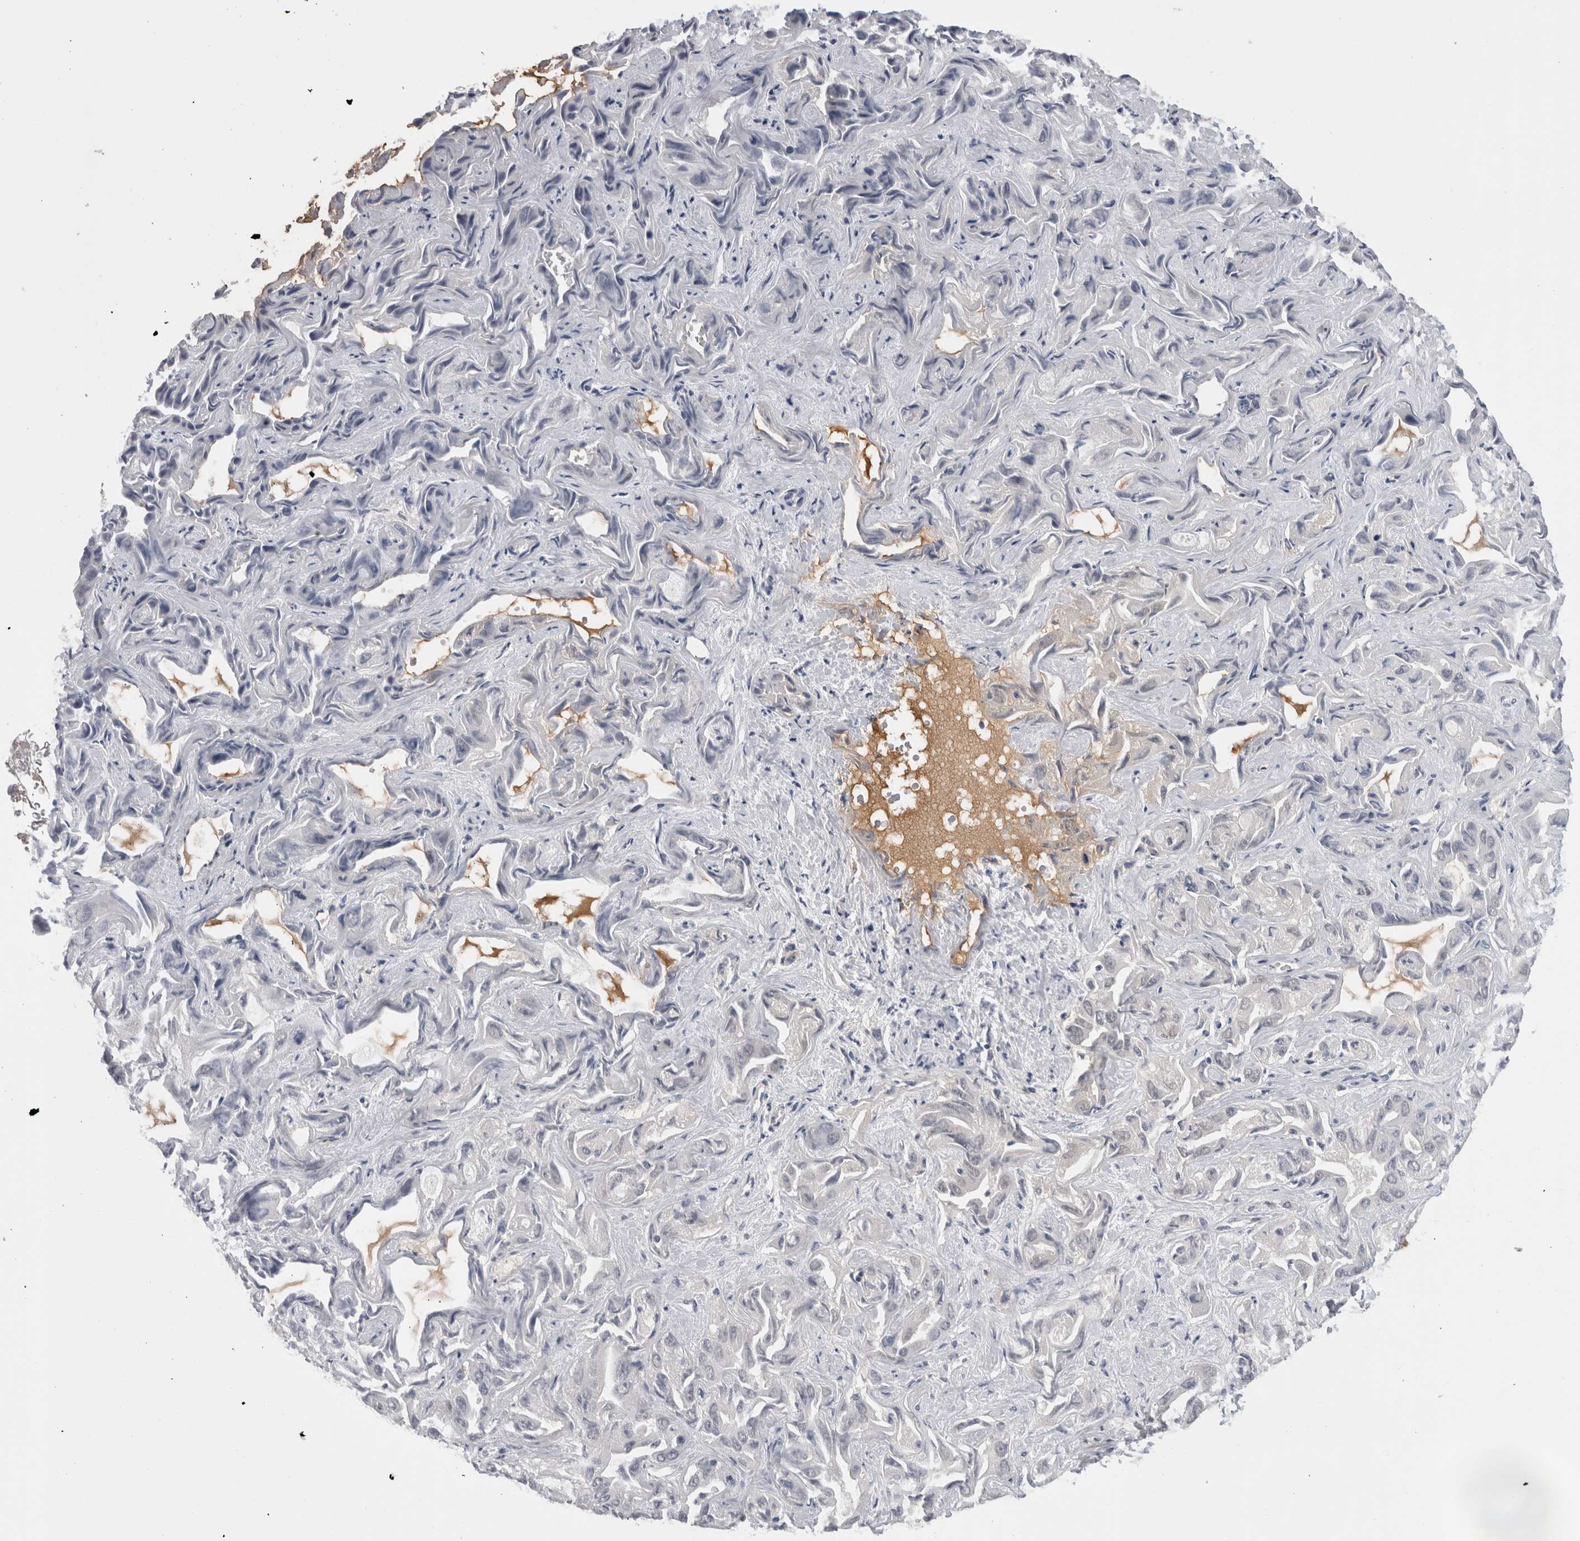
{"staining": {"intensity": "negative", "quantity": "none", "location": "none"}, "tissue": "liver cancer", "cell_type": "Tumor cells", "image_type": "cancer", "snomed": [{"axis": "morphology", "description": "Cholangiocarcinoma"}, {"axis": "topography", "description": "Liver"}], "caption": "DAB immunohistochemical staining of human liver cholangiocarcinoma reveals no significant staining in tumor cells.", "gene": "TBCE", "patient": {"sex": "female", "age": 52}}